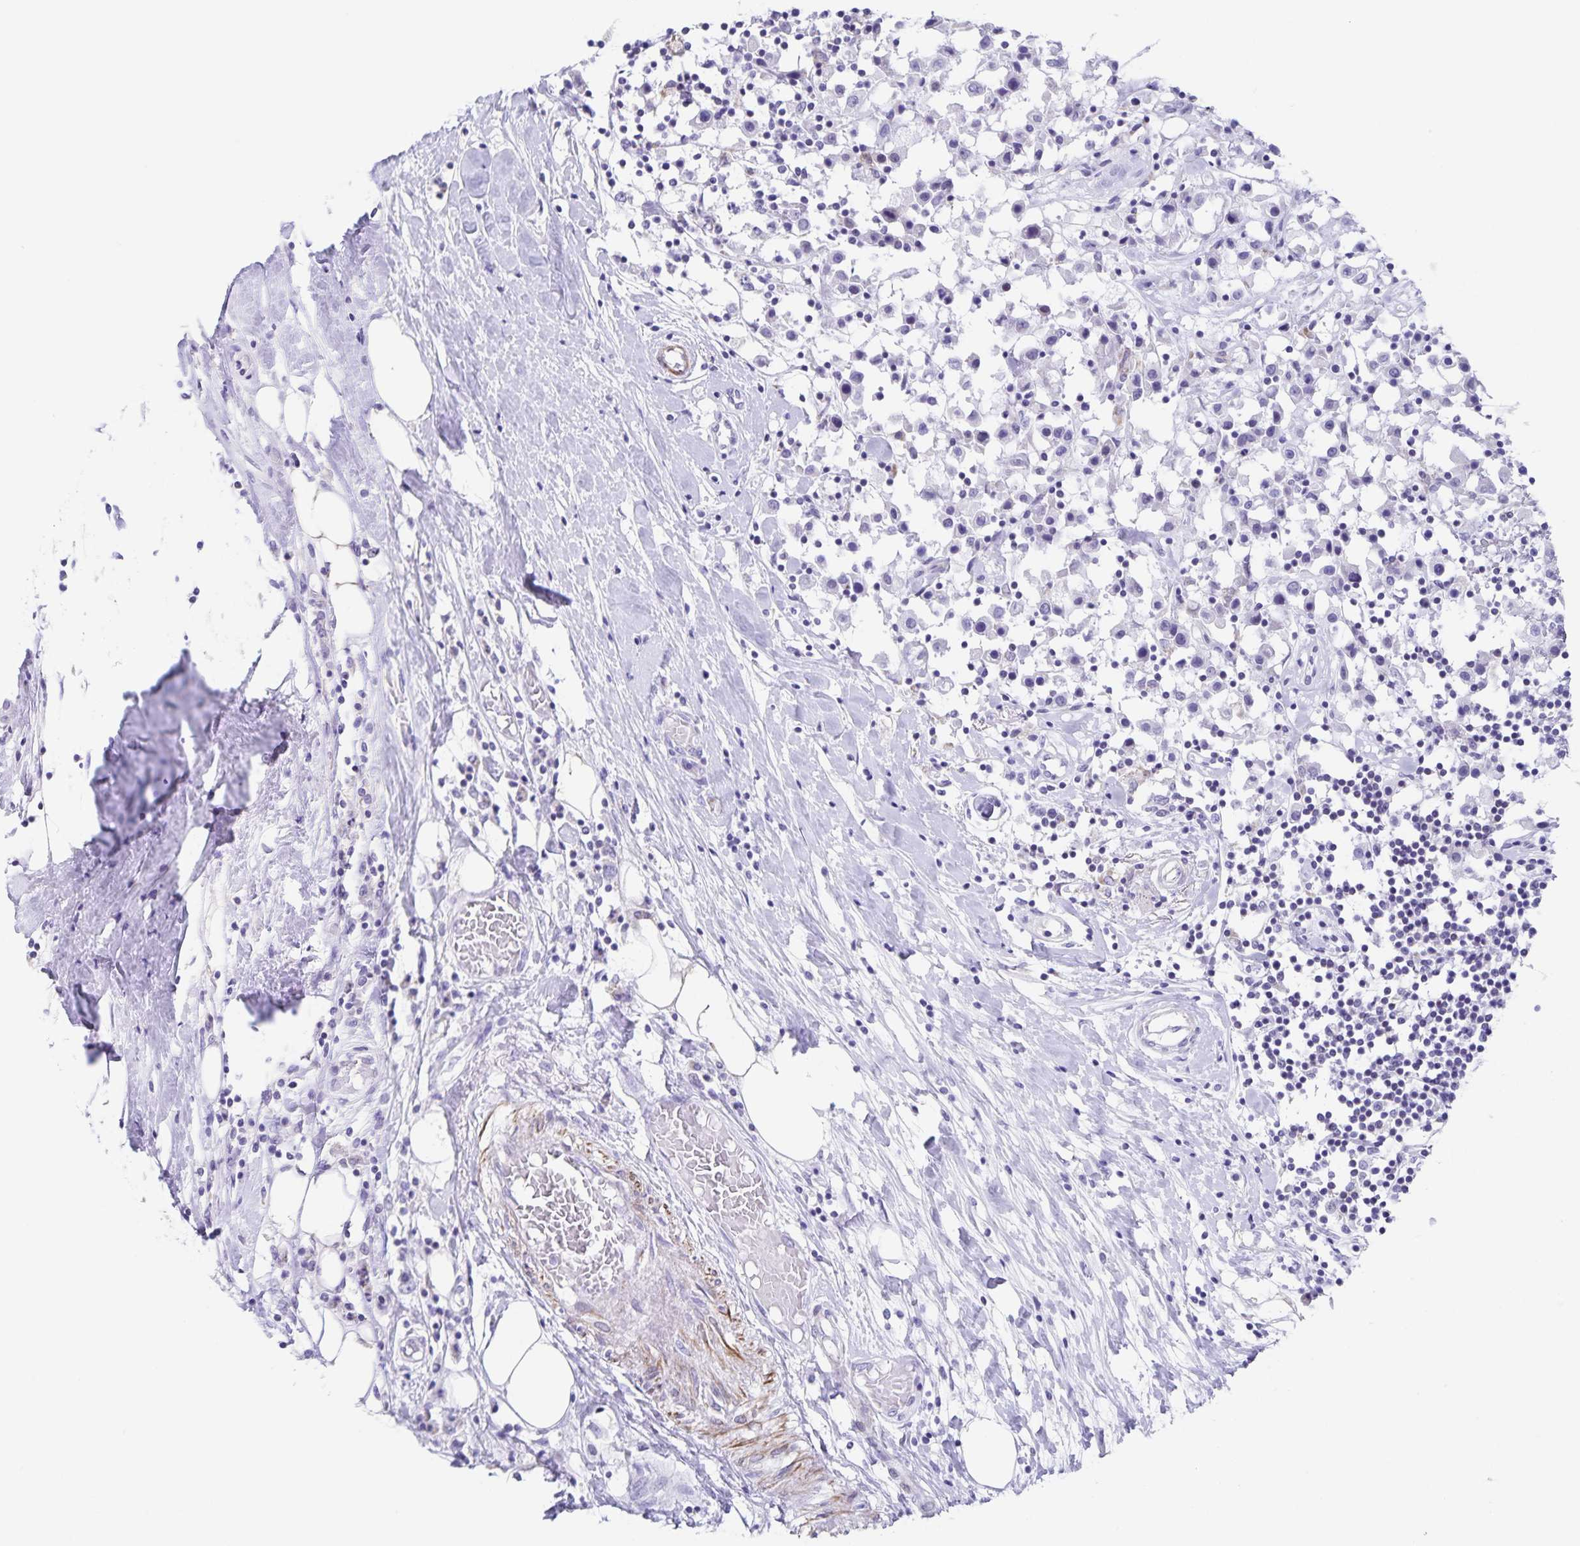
{"staining": {"intensity": "negative", "quantity": "none", "location": "none"}, "tissue": "breast cancer", "cell_type": "Tumor cells", "image_type": "cancer", "snomed": [{"axis": "morphology", "description": "Duct carcinoma"}, {"axis": "topography", "description": "Breast"}], "caption": "This is a histopathology image of immunohistochemistry staining of breast cancer, which shows no expression in tumor cells. (DAB IHC, high magnification).", "gene": "SYNM", "patient": {"sex": "female", "age": 61}}